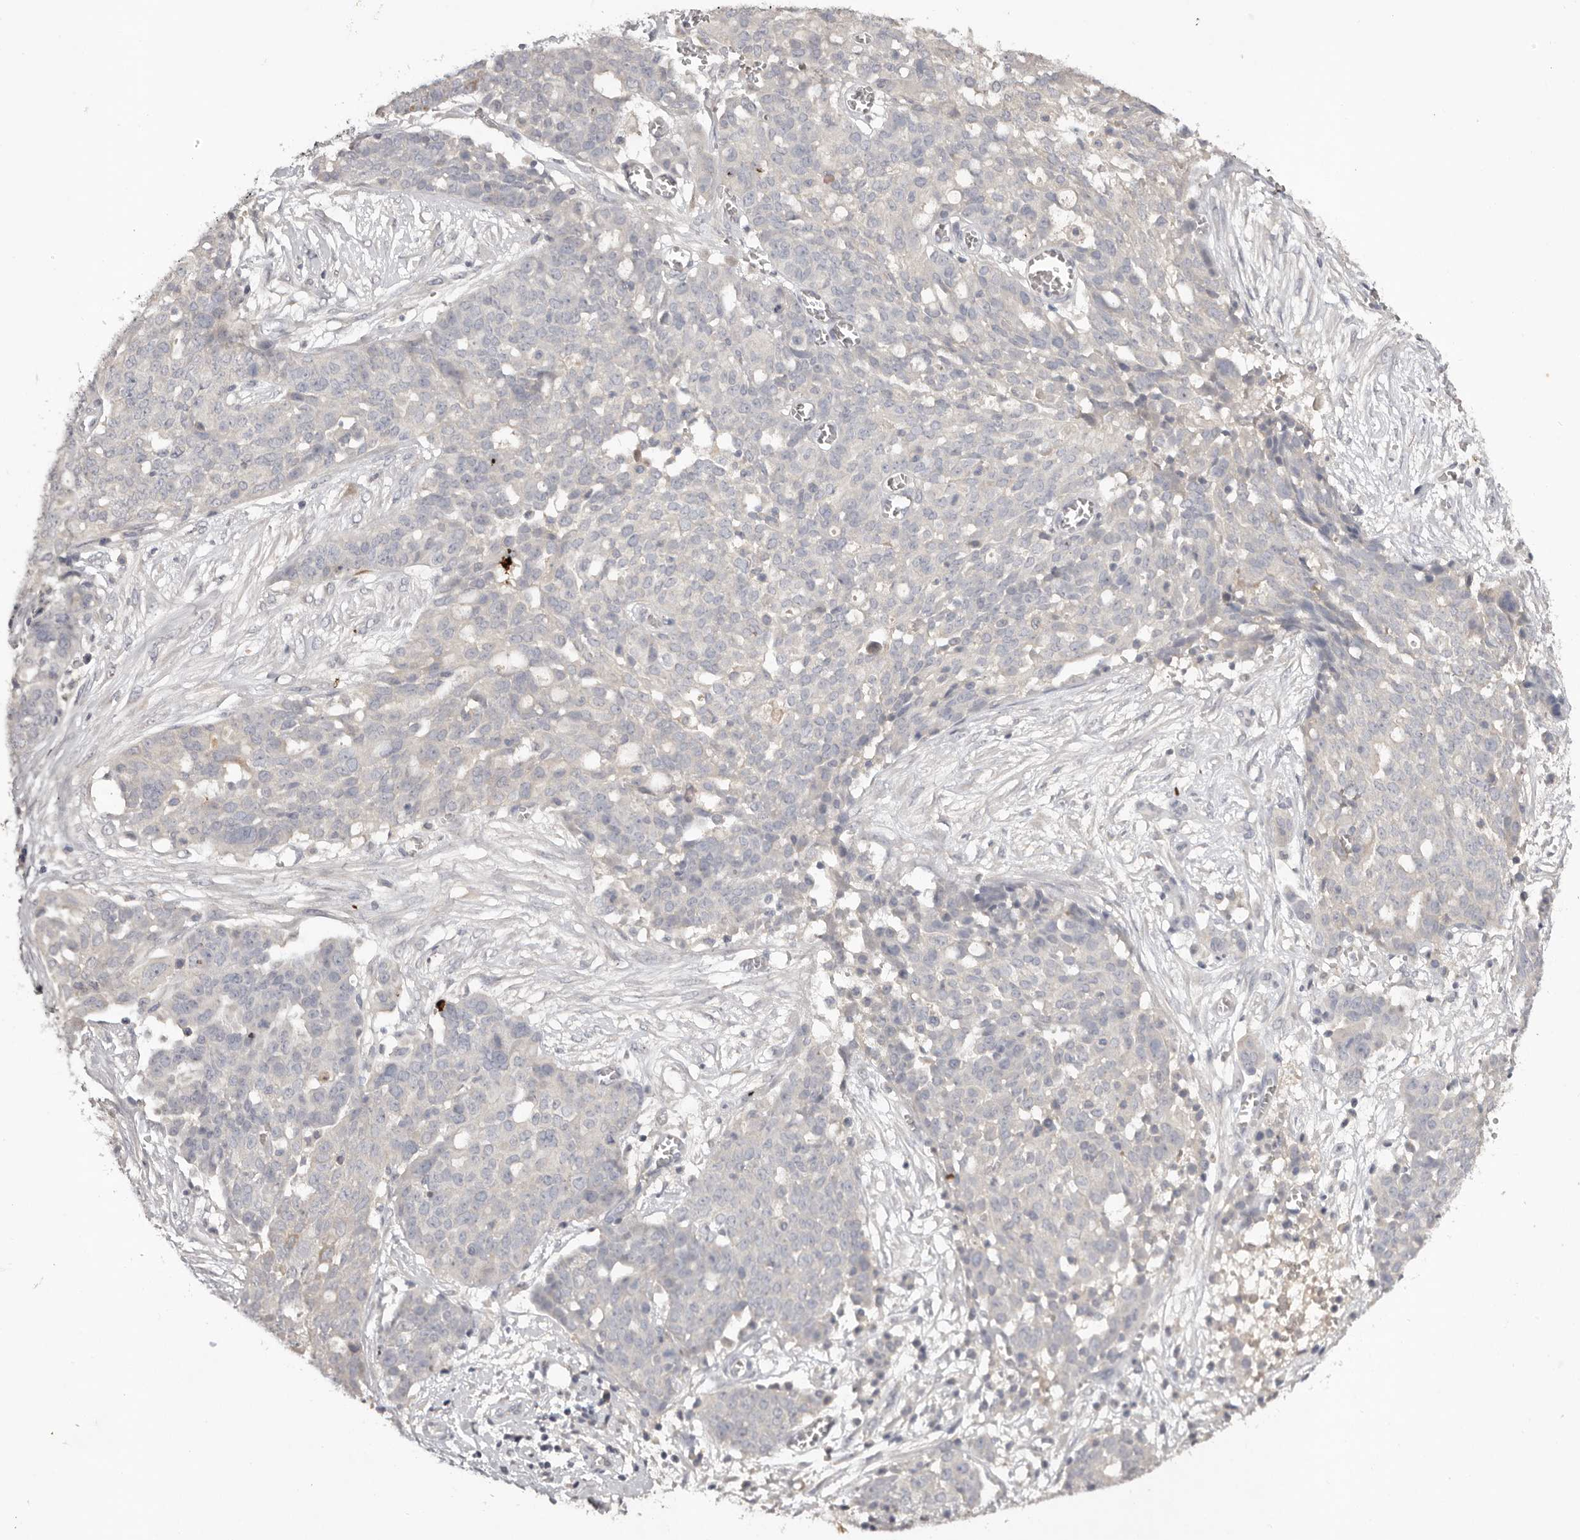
{"staining": {"intensity": "negative", "quantity": "none", "location": "none"}, "tissue": "ovarian cancer", "cell_type": "Tumor cells", "image_type": "cancer", "snomed": [{"axis": "morphology", "description": "Cystadenocarcinoma, serous, NOS"}, {"axis": "topography", "description": "Soft tissue"}, {"axis": "topography", "description": "Ovary"}], "caption": "The micrograph shows no staining of tumor cells in serous cystadenocarcinoma (ovarian).", "gene": "SCUBE2", "patient": {"sex": "female", "age": 57}}